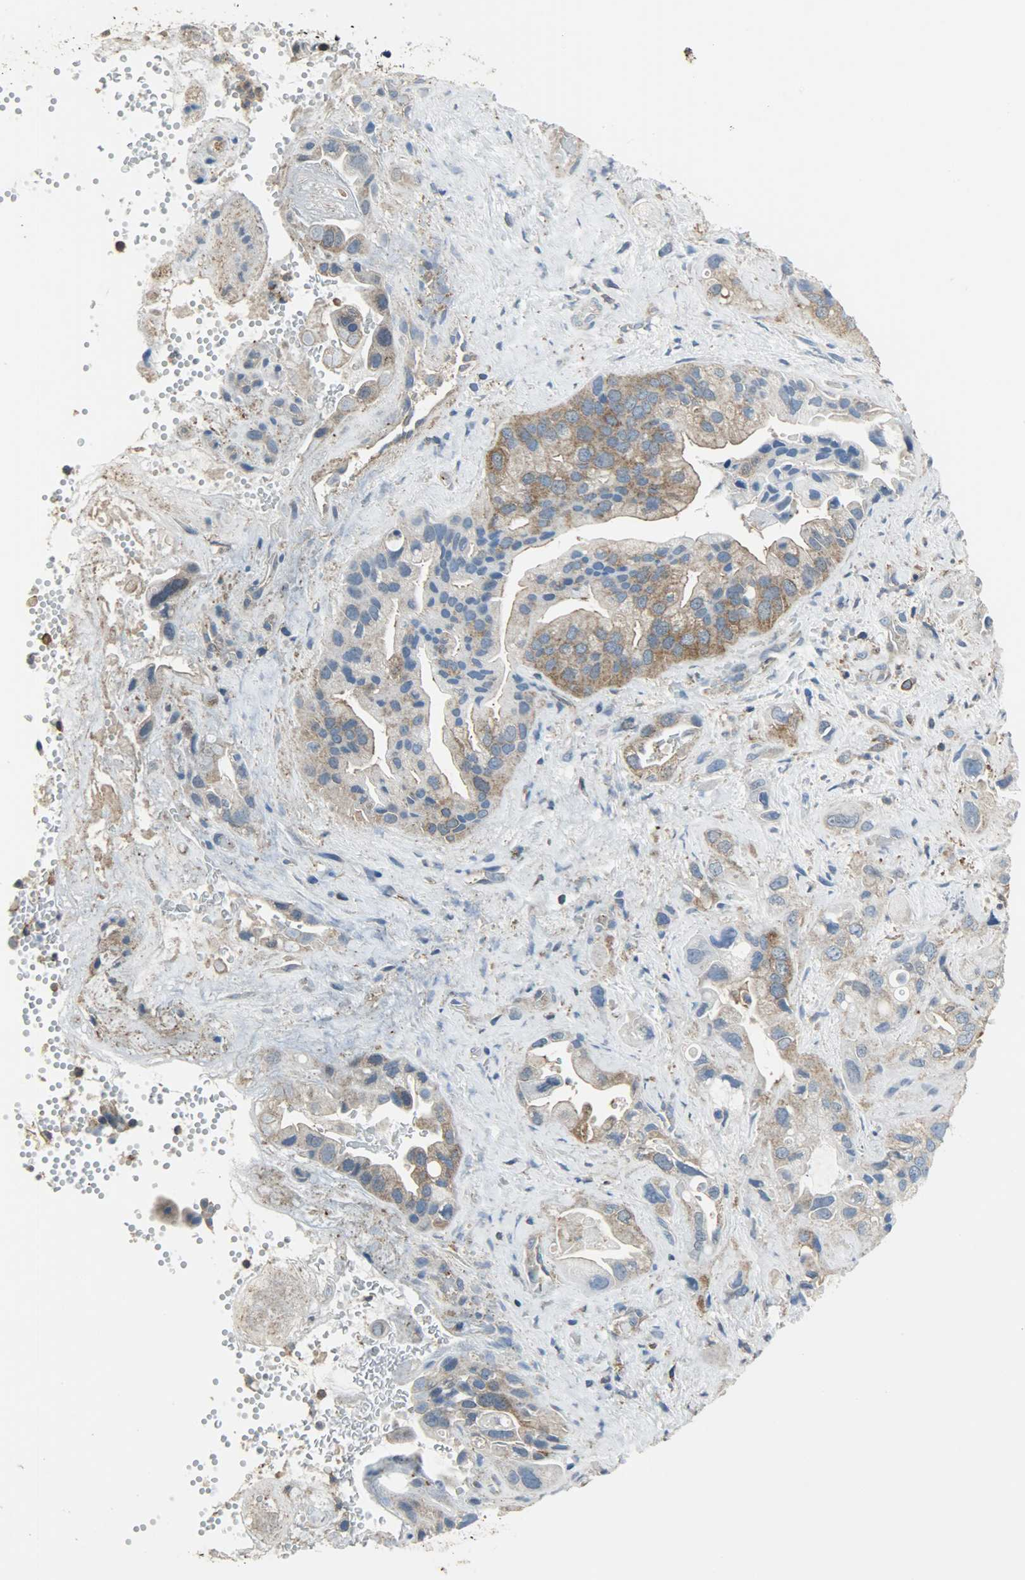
{"staining": {"intensity": "moderate", "quantity": "25%-75%", "location": "cytoplasmic/membranous"}, "tissue": "pancreatic cancer", "cell_type": "Tumor cells", "image_type": "cancer", "snomed": [{"axis": "morphology", "description": "Adenocarcinoma, NOS"}, {"axis": "topography", "description": "Pancreas"}], "caption": "Immunohistochemistry (IHC) image of human pancreatic cancer stained for a protein (brown), which demonstrates medium levels of moderate cytoplasmic/membranous staining in approximately 25%-75% of tumor cells.", "gene": "DNAJA4", "patient": {"sex": "female", "age": 77}}